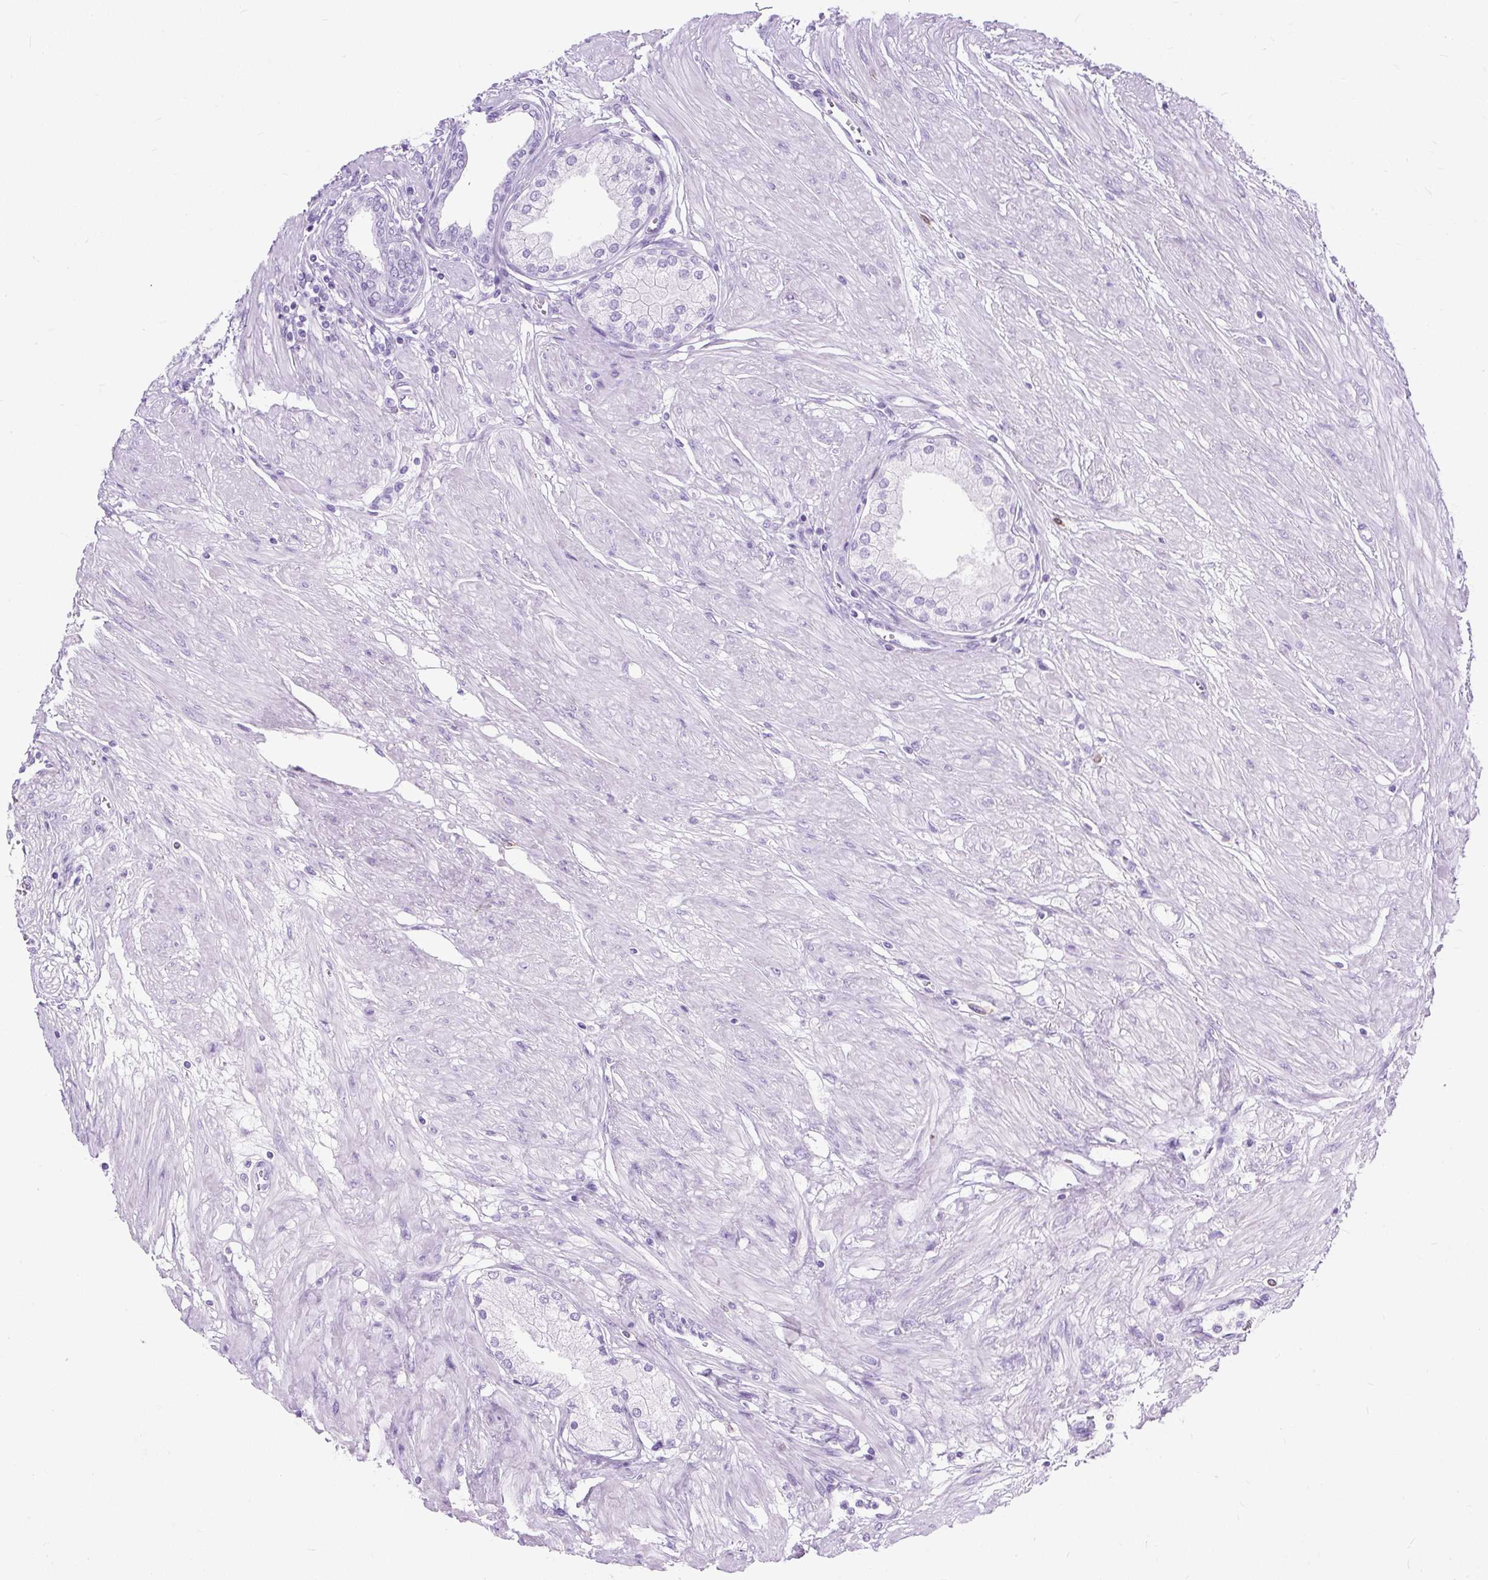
{"staining": {"intensity": "negative", "quantity": "none", "location": "none"}, "tissue": "prostate cancer", "cell_type": "Tumor cells", "image_type": "cancer", "snomed": [{"axis": "morphology", "description": "Adenocarcinoma, High grade"}, {"axis": "topography", "description": "Prostate and seminal vesicle, NOS"}], "caption": "Micrograph shows no protein staining in tumor cells of prostate adenocarcinoma (high-grade) tissue.", "gene": "PVALB", "patient": {"sex": "male", "age": 64}}